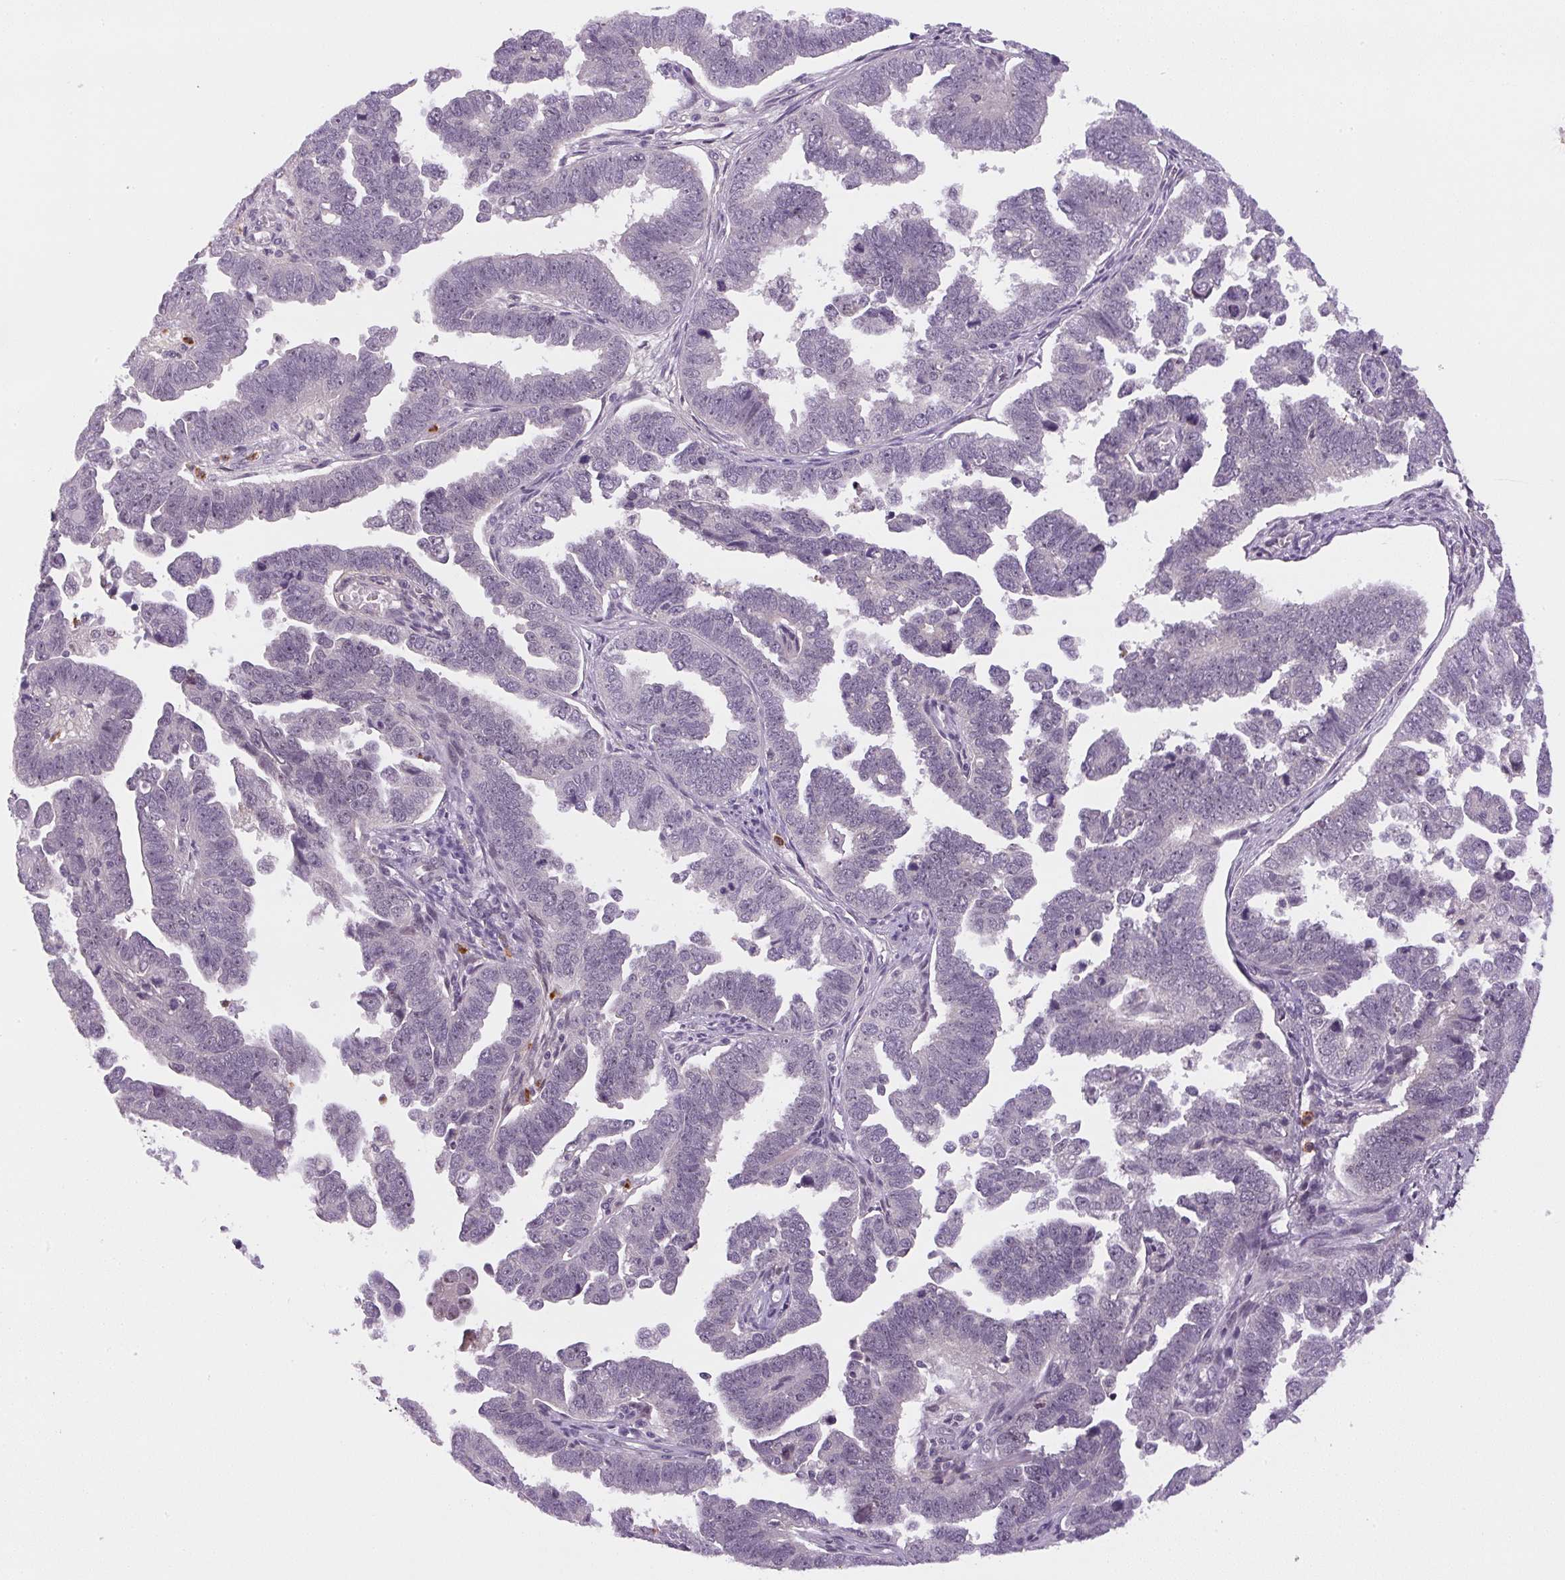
{"staining": {"intensity": "negative", "quantity": "none", "location": "none"}, "tissue": "endometrial cancer", "cell_type": "Tumor cells", "image_type": "cancer", "snomed": [{"axis": "morphology", "description": "Adenocarcinoma, NOS"}, {"axis": "topography", "description": "Endometrium"}], "caption": "The micrograph displays no staining of tumor cells in adenocarcinoma (endometrial). (Immunohistochemistry (ihc), brightfield microscopy, high magnification).", "gene": "SGF29", "patient": {"sex": "female", "age": 75}}